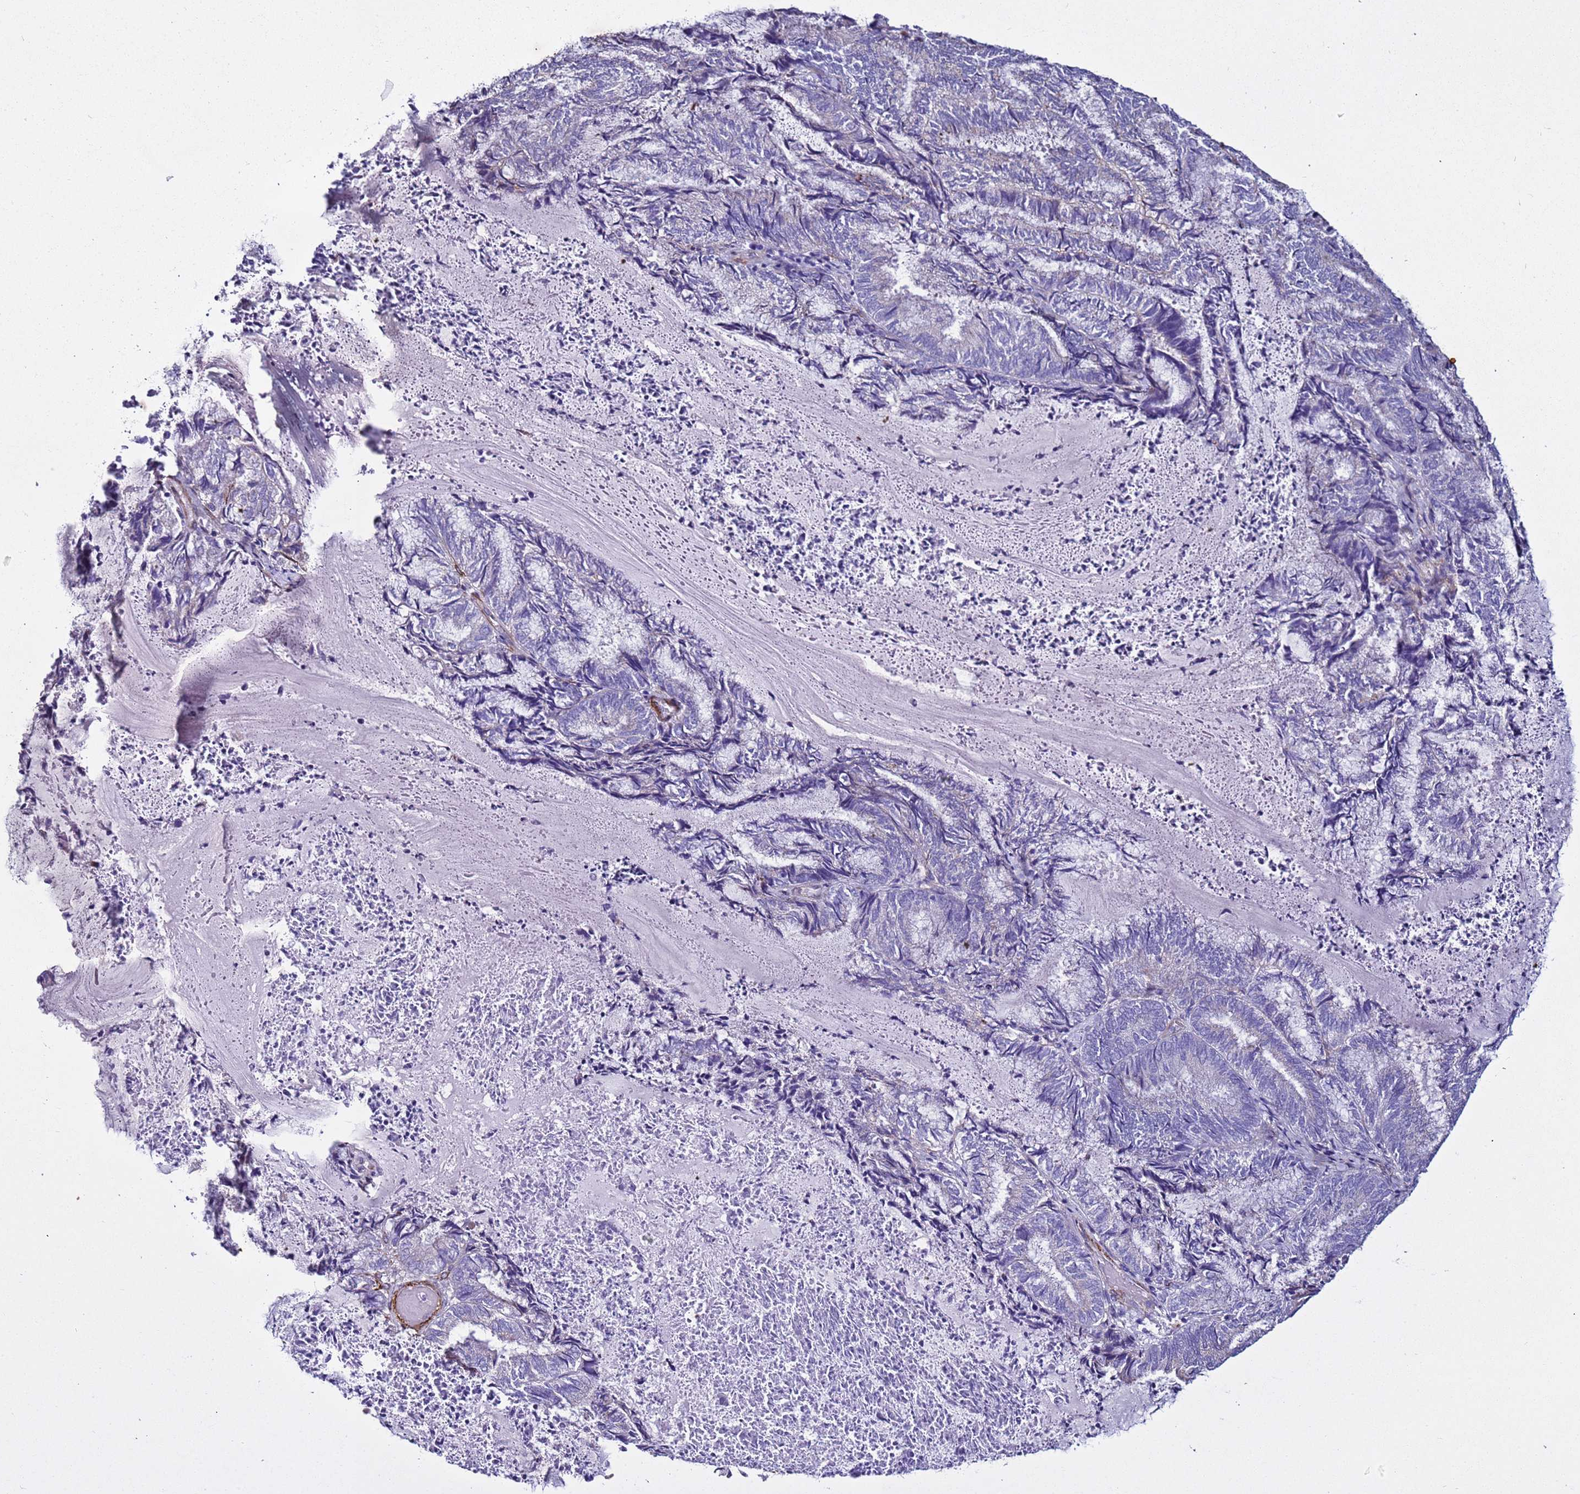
{"staining": {"intensity": "negative", "quantity": "none", "location": "none"}, "tissue": "endometrial cancer", "cell_type": "Tumor cells", "image_type": "cancer", "snomed": [{"axis": "morphology", "description": "Adenocarcinoma, NOS"}, {"axis": "topography", "description": "Endometrium"}], "caption": "This is a image of immunohistochemistry (IHC) staining of adenocarcinoma (endometrial), which shows no positivity in tumor cells.", "gene": "RABL2B", "patient": {"sex": "female", "age": 80}}